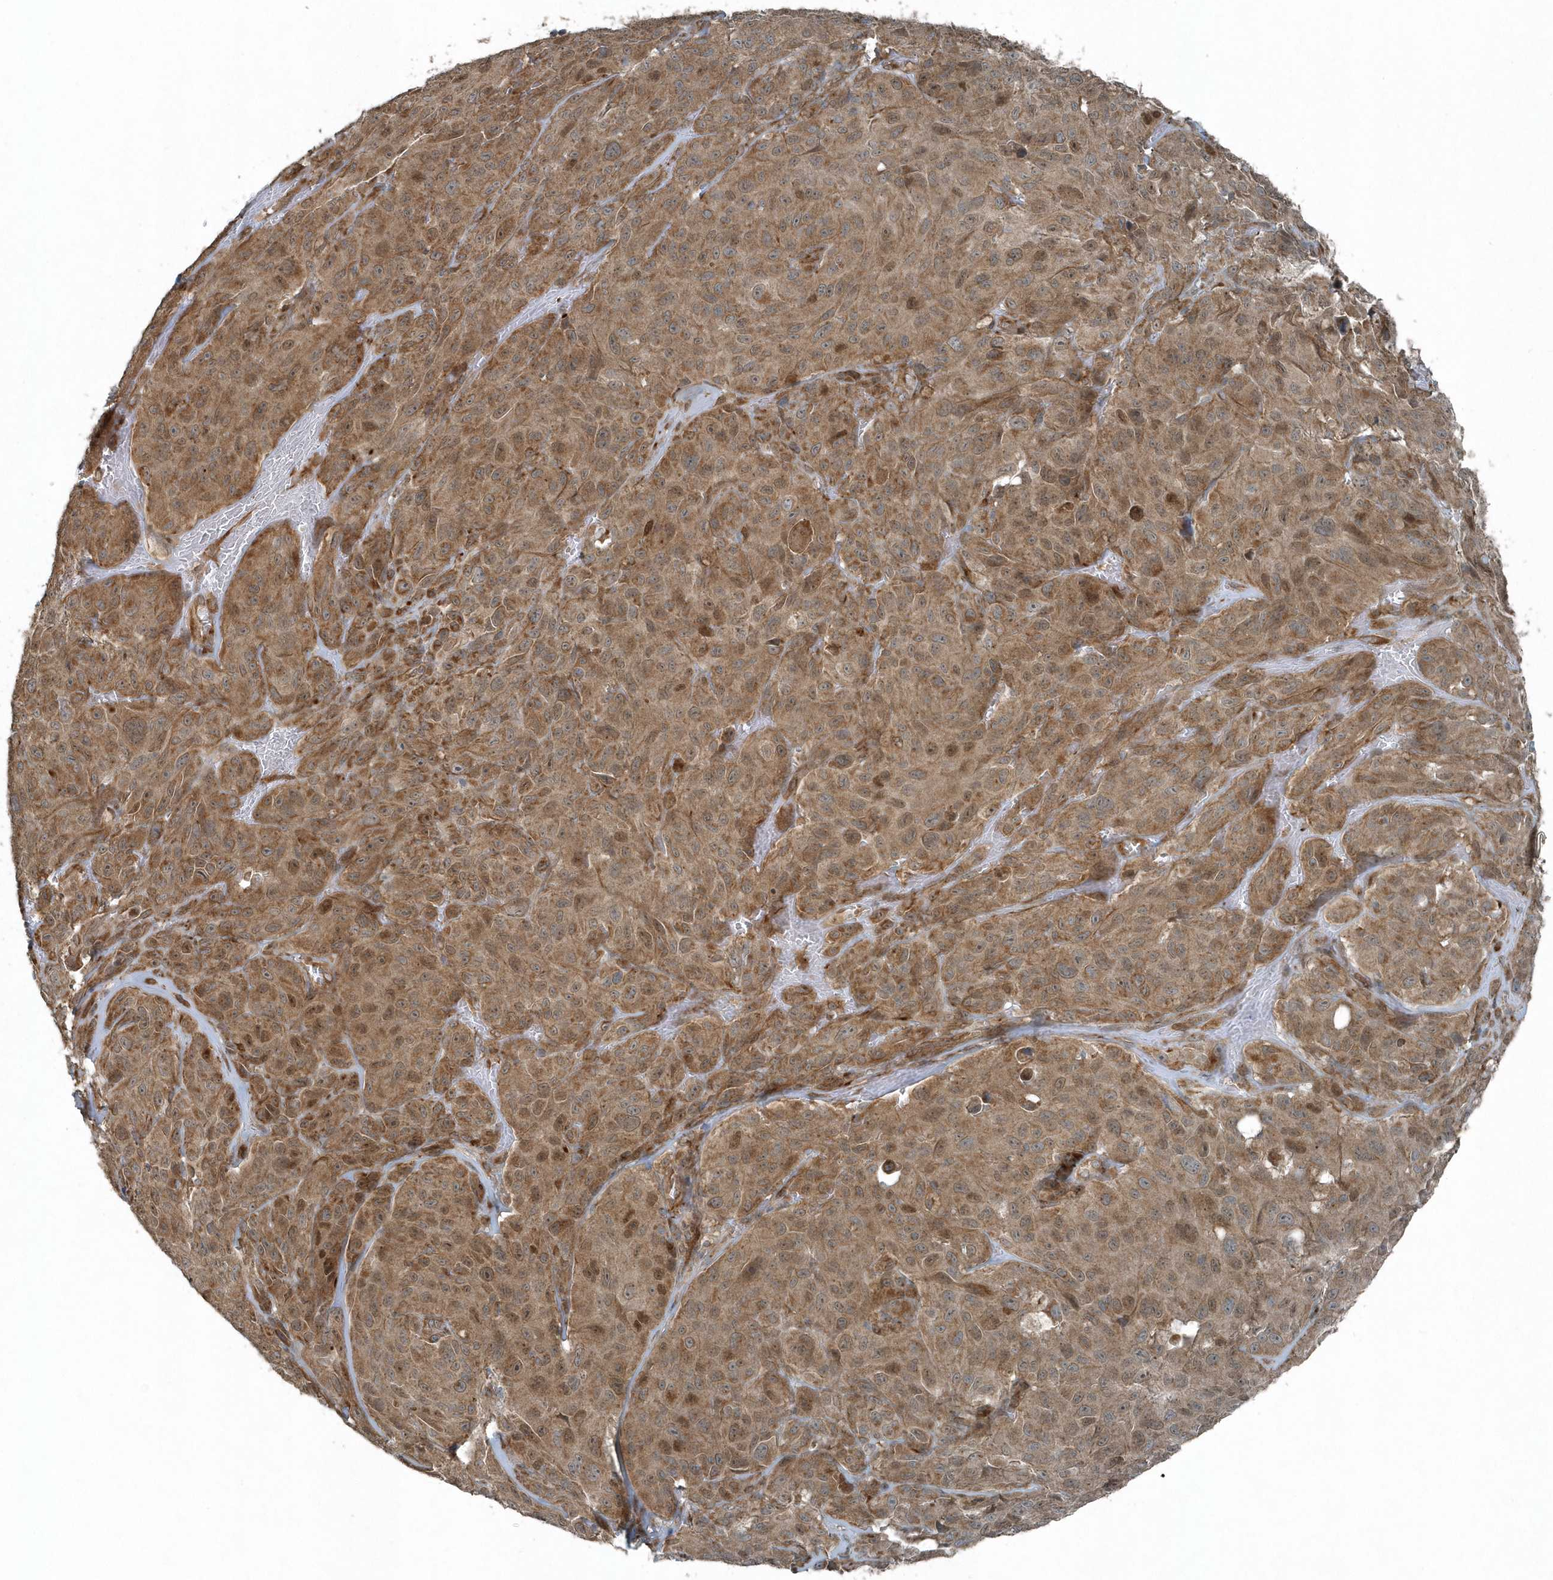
{"staining": {"intensity": "moderate", "quantity": ">75%", "location": "cytoplasmic/membranous"}, "tissue": "melanoma", "cell_type": "Tumor cells", "image_type": "cancer", "snomed": [{"axis": "morphology", "description": "Malignant melanoma, NOS"}, {"axis": "topography", "description": "Skin"}], "caption": "Approximately >75% of tumor cells in human malignant melanoma show moderate cytoplasmic/membranous protein positivity as visualized by brown immunohistochemical staining.", "gene": "GCC2", "patient": {"sex": "male", "age": 66}}